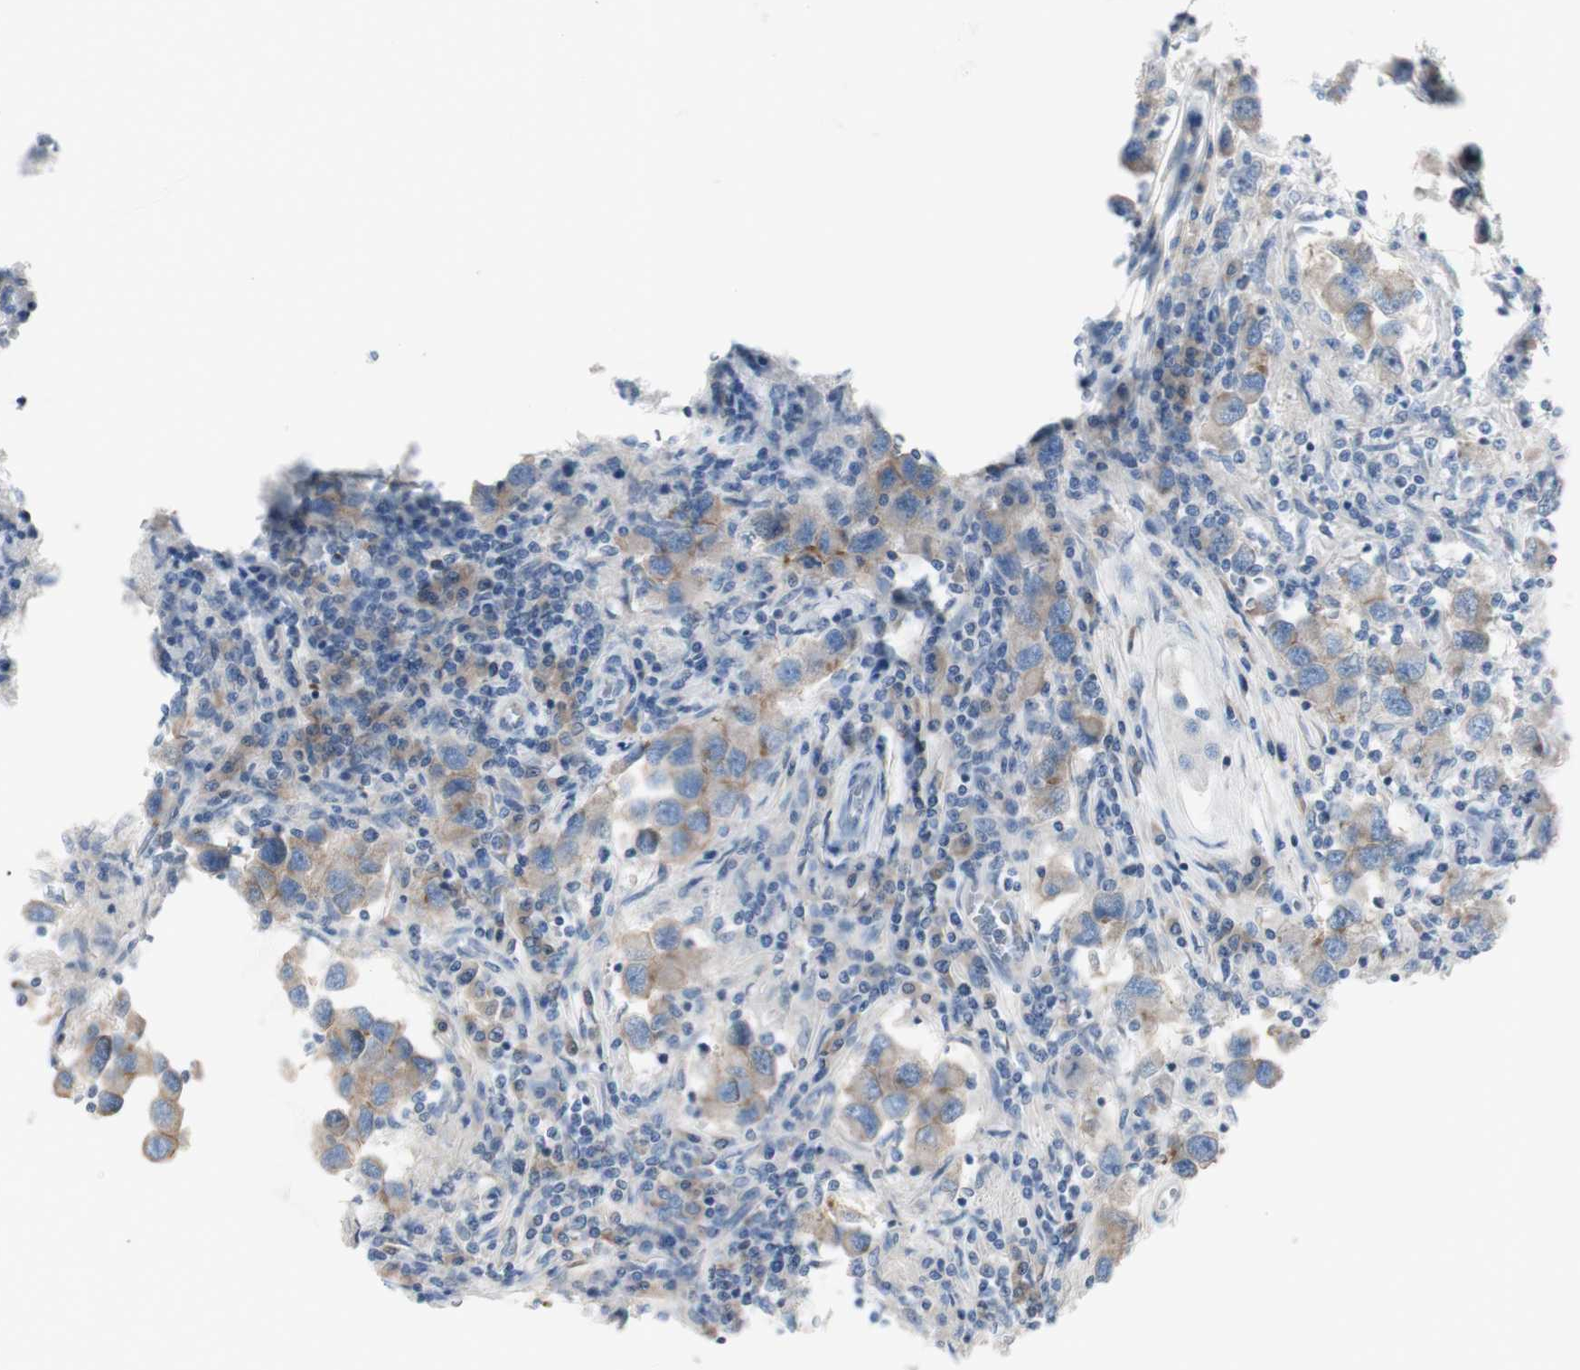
{"staining": {"intensity": "weak", "quantity": "<25%", "location": "cytoplasmic/membranous"}, "tissue": "testis cancer", "cell_type": "Tumor cells", "image_type": "cancer", "snomed": [{"axis": "morphology", "description": "Carcinoma, Embryonal, NOS"}, {"axis": "topography", "description": "Testis"}], "caption": "Testis cancer was stained to show a protein in brown. There is no significant staining in tumor cells. The staining is performed using DAB (3,3'-diaminobenzidine) brown chromogen with nuclei counter-stained in using hematoxylin.", "gene": "ART3", "patient": {"sex": "male", "age": 21}}